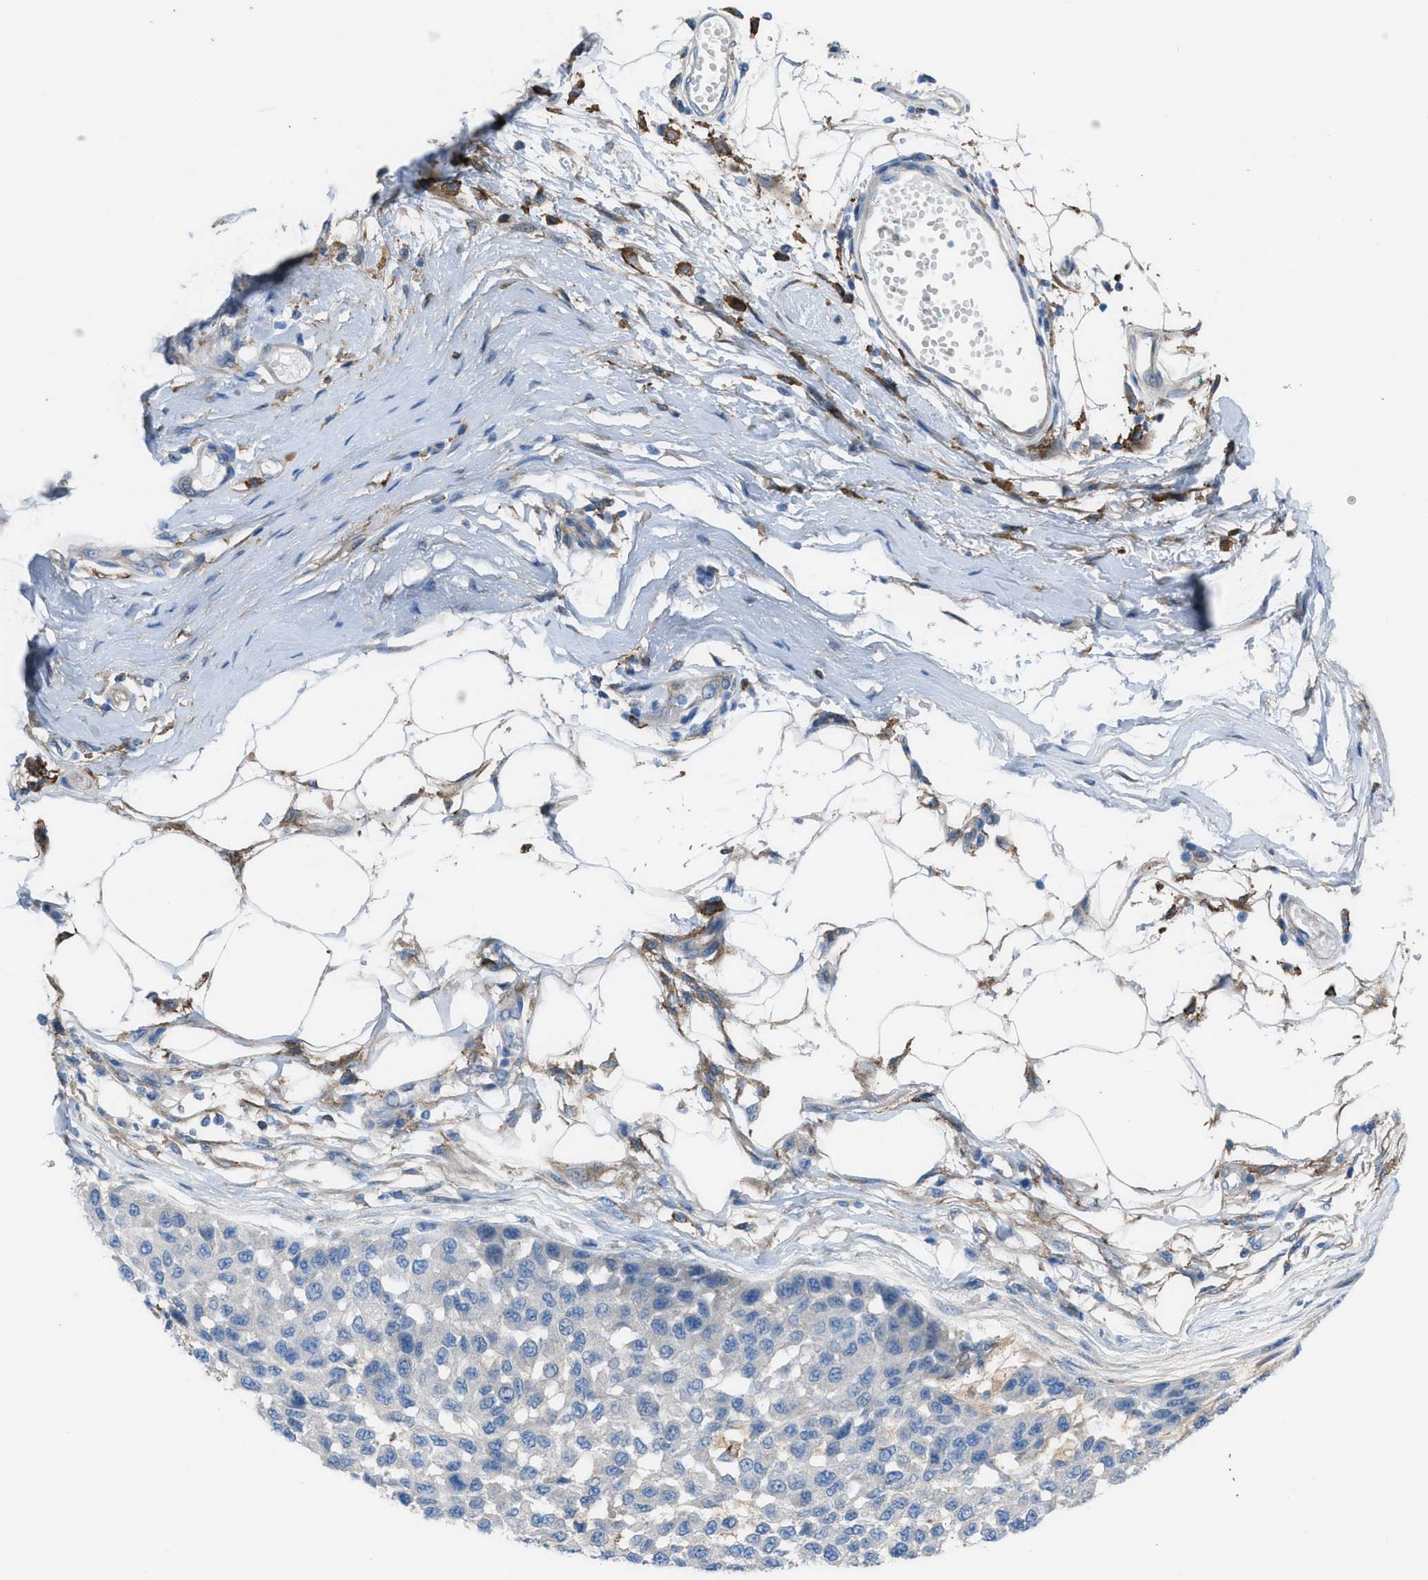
{"staining": {"intensity": "negative", "quantity": "none", "location": "none"}, "tissue": "melanoma", "cell_type": "Tumor cells", "image_type": "cancer", "snomed": [{"axis": "morphology", "description": "Normal tissue, NOS"}, {"axis": "morphology", "description": "Malignant melanoma, NOS"}, {"axis": "topography", "description": "Skin"}], "caption": "Immunohistochemical staining of human malignant melanoma displays no significant expression in tumor cells.", "gene": "EGFR", "patient": {"sex": "male", "age": 62}}